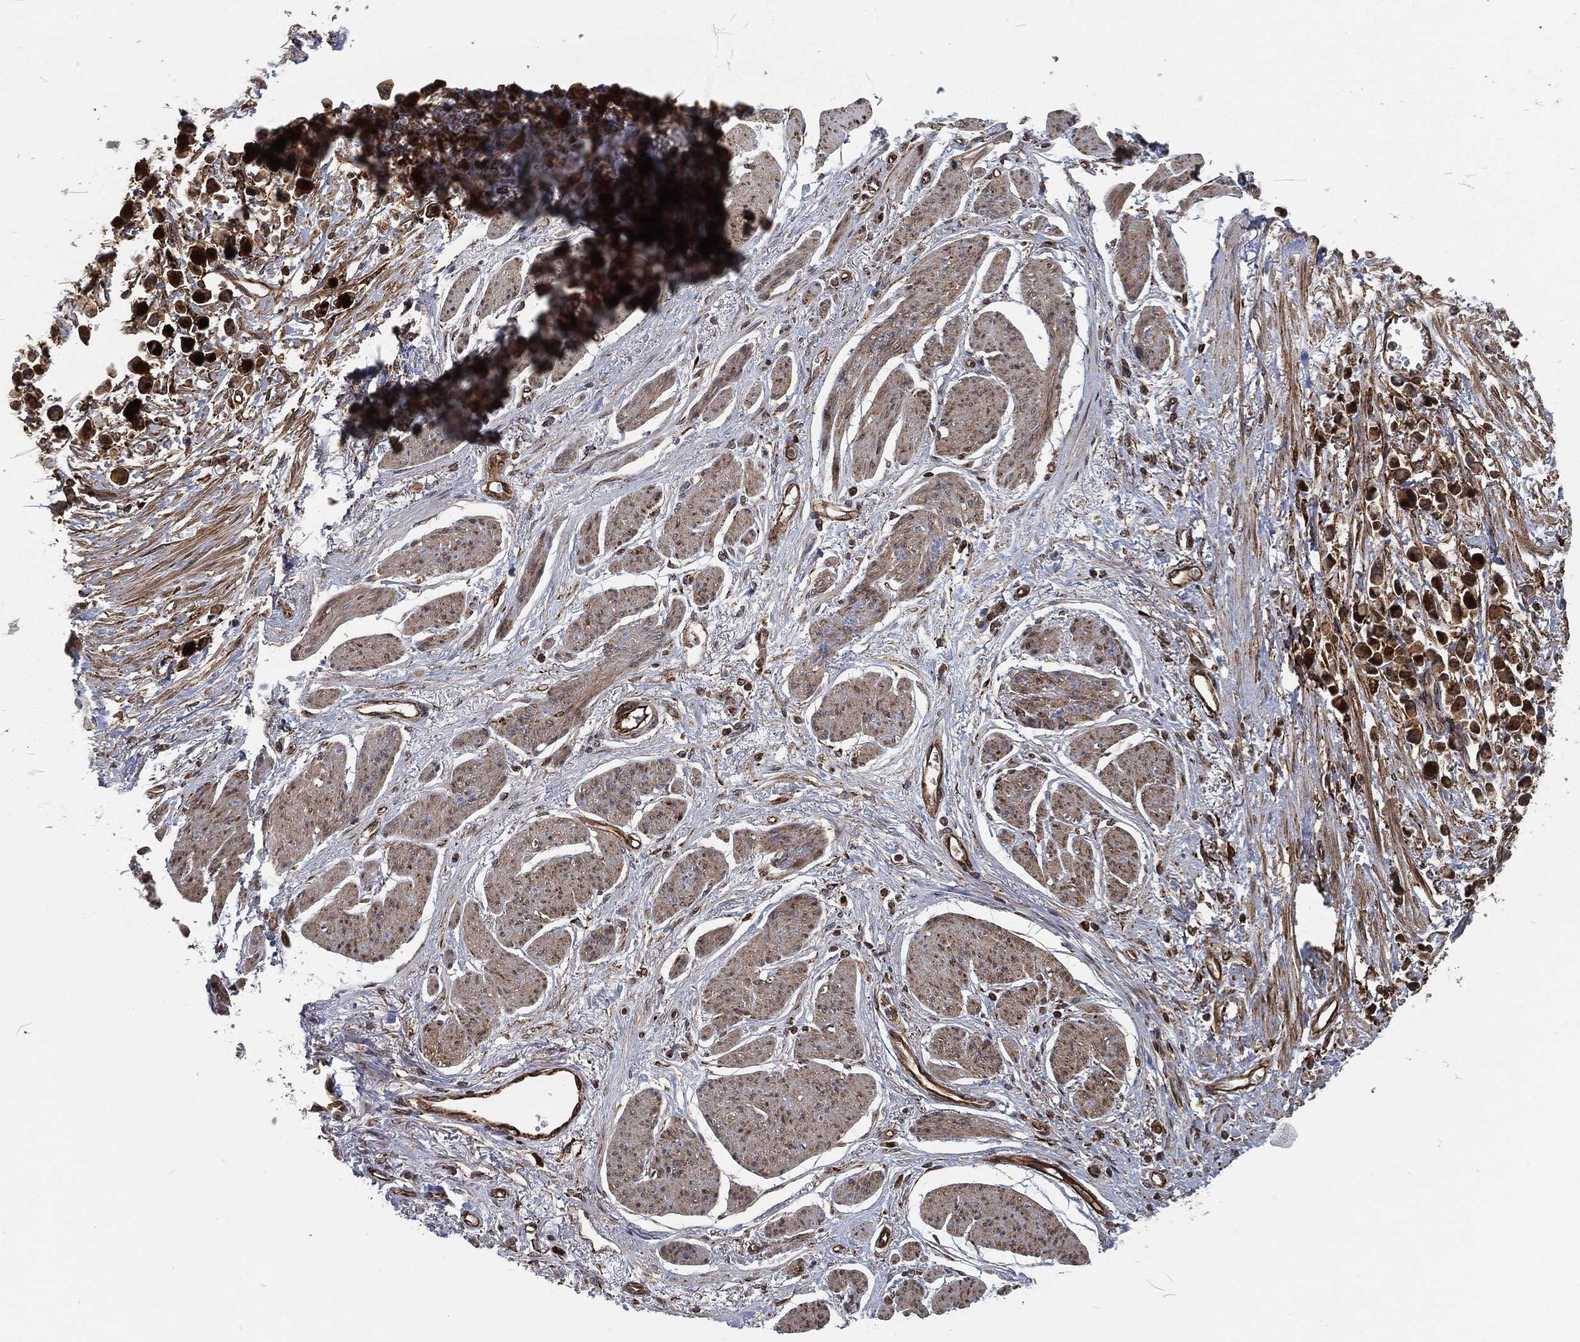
{"staining": {"intensity": "strong", "quantity": ">75%", "location": "cytoplasmic/membranous"}, "tissue": "stomach cancer", "cell_type": "Tumor cells", "image_type": "cancer", "snomed": [{"axis": "morphology", "description": "Adenocarcinoma, NOS"}, {"axis": "topography", "description": "Stomach"}], "caption": "Stomach cancer was stained to show a protein in brown. There is high levels of strong cytoplasmic/membranous staining in approximately >75% of tumor cells.", "gene": "RFTN1", "patient": {"sex": "female", "age": 81}}